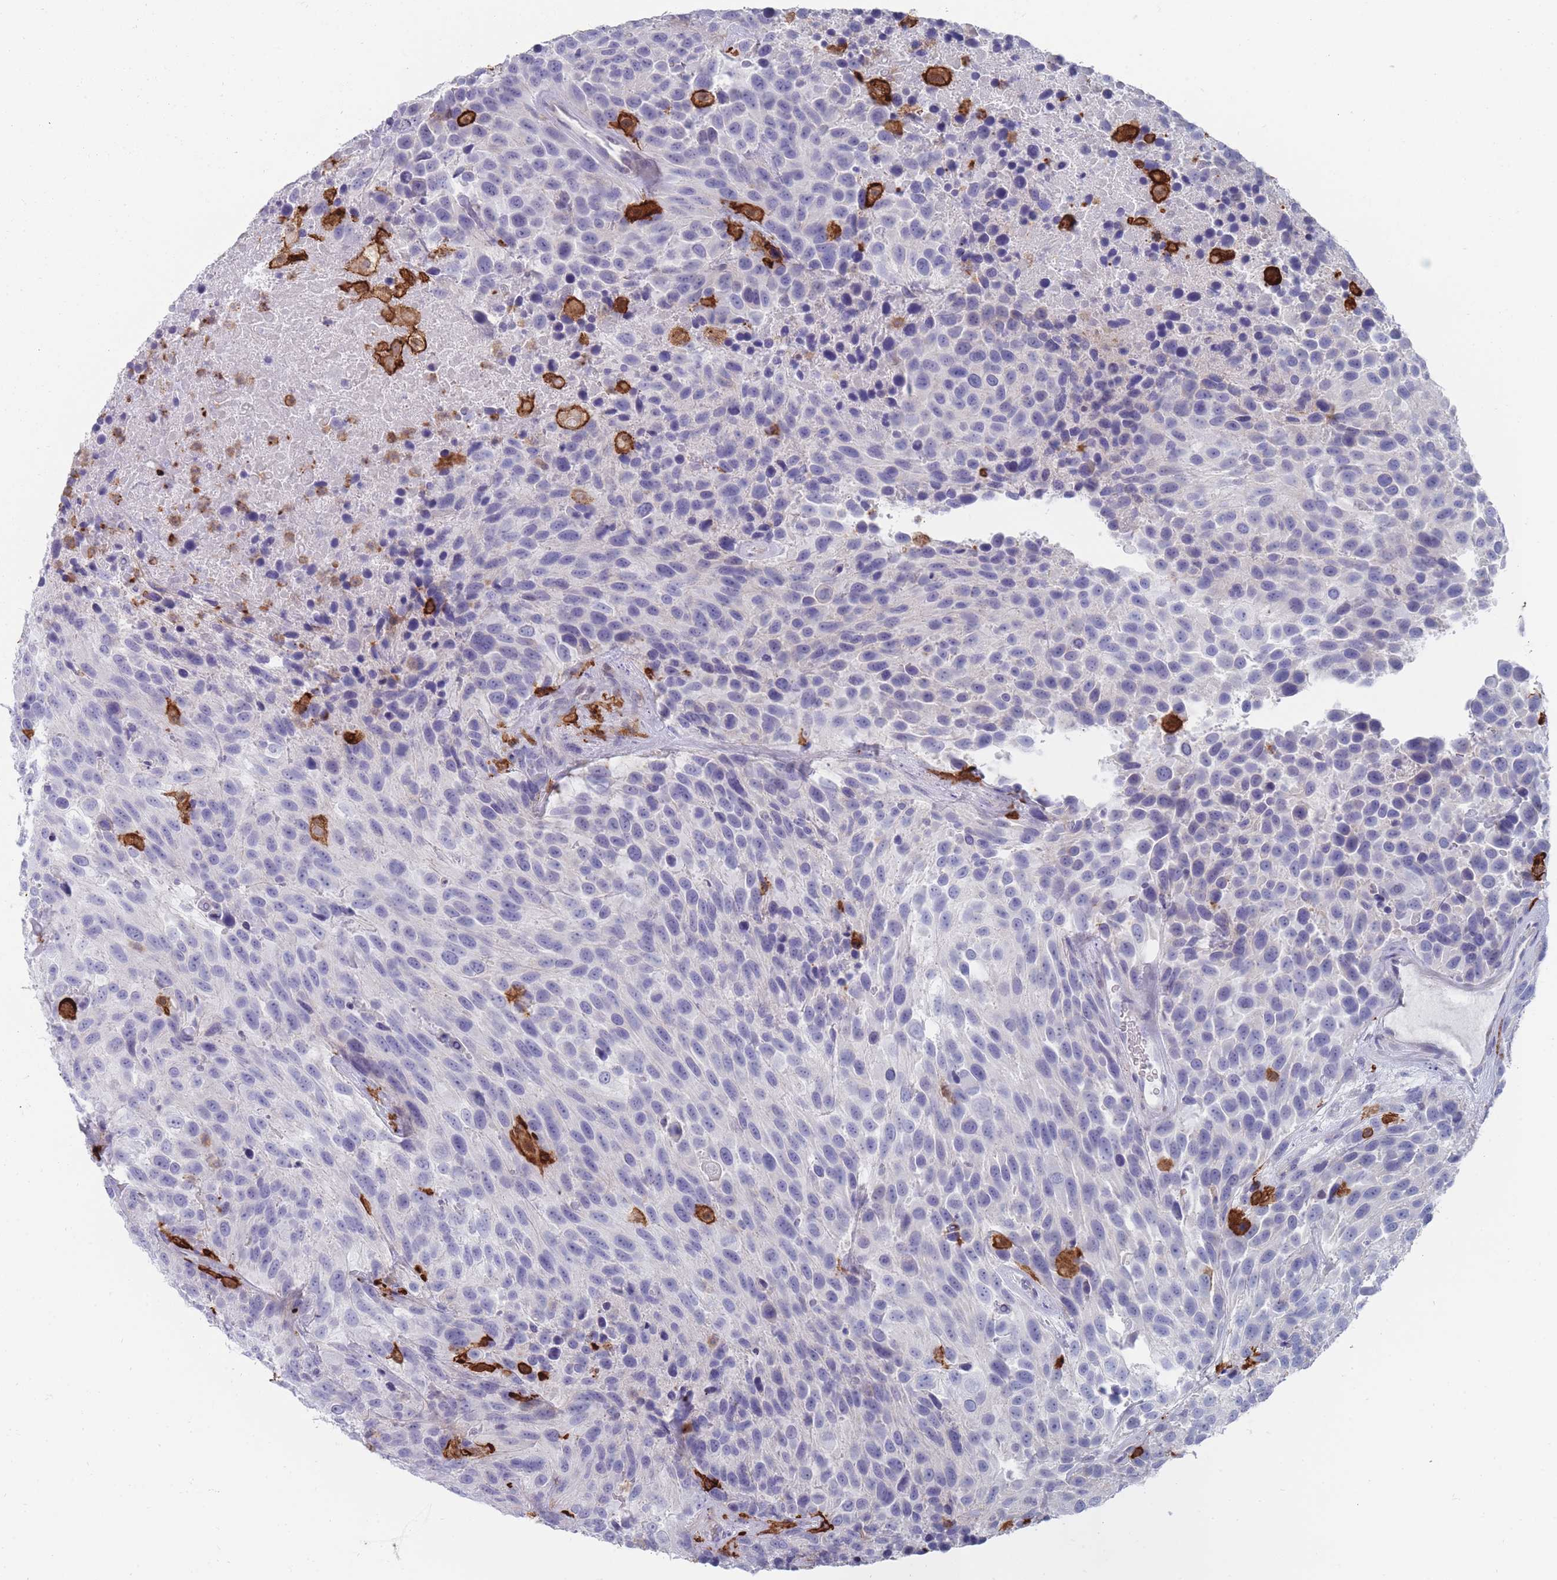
{"staining": {"intensity": "negative", "quantity": "none", "location": "none"}, "tissue": "urothelial cancer", "cell_type": "Tumor cells", "image_type": "cancer", "snomed": [{"axis": "morphology", "description": "Urothelial carcinoma, High grade"}, {"axis": "topography", "description": "Urinary bladder"}], "caption": "Urothelial carcinoma (high-grade) stained for a protein using IHC shows no positivity tumor cells.", "gene": "AIF1", "patient": {"sex": "female", "age": 70}}